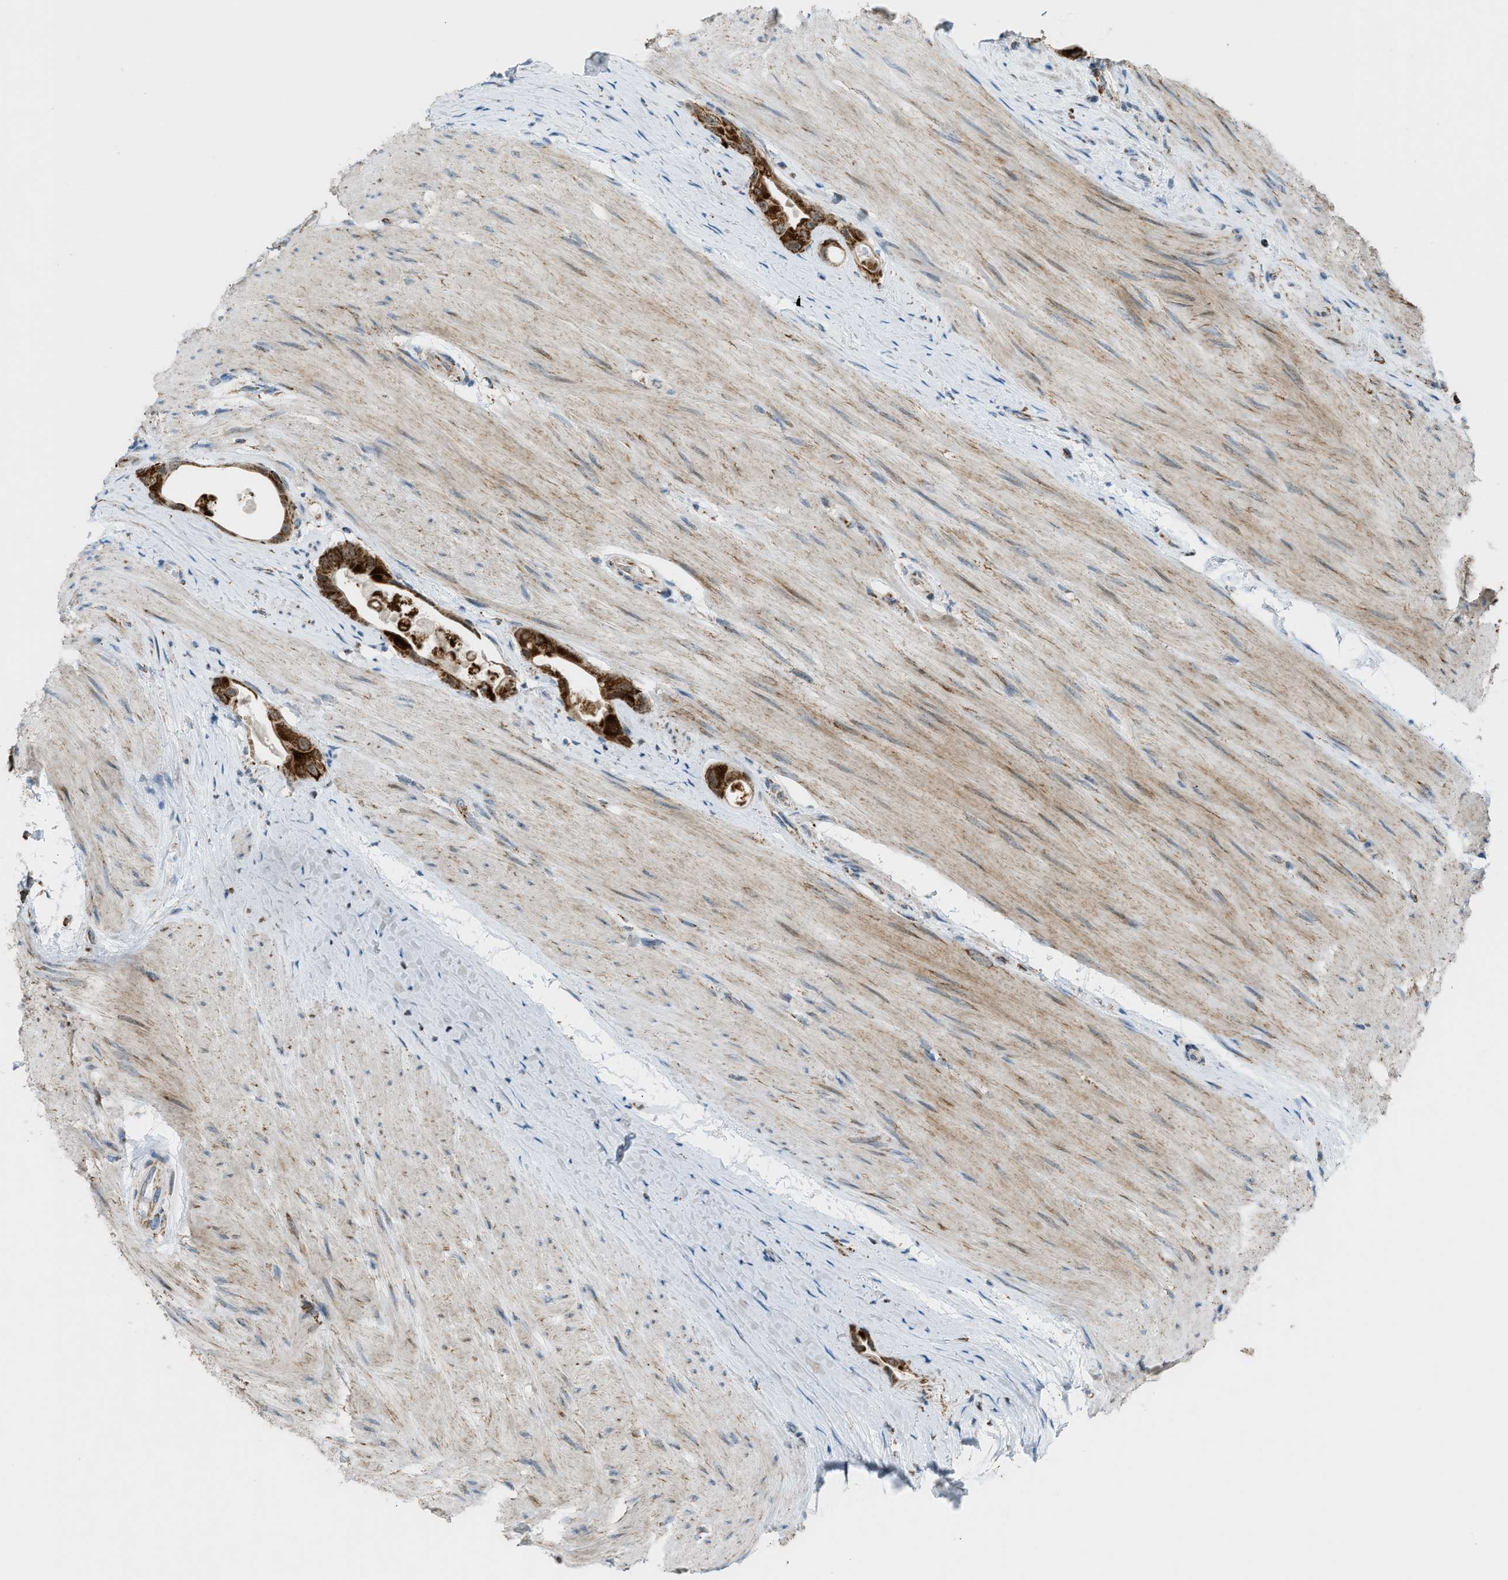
{"staining": {"intensity": "strong", "quantity": ">75%", "location": "cytoplasmic/membranous"}, "tissue": "colorectal cancer", "cell_type": "Tumor cells", "image_type": "cancer", "snomed": [{"axis": "morphology", "description": "Adenocarcinoma, NOS"}, {"axis": "topography", "description": "Rectum"}], "caption": "Immunohistochemistry (IHC) histopathology image of neoplastic tissue: human colorectal cancer (adenocarcinoma) stained using immunohistochemistry (IHC) displays high levels of strong protein expression localized specifically in the cytoplasmic/membranous of tumor cells, appearing as a cytoplasmic/membranous brown color.", "gene": "SRM", "patient": {"sex": "male", "age": 51}}